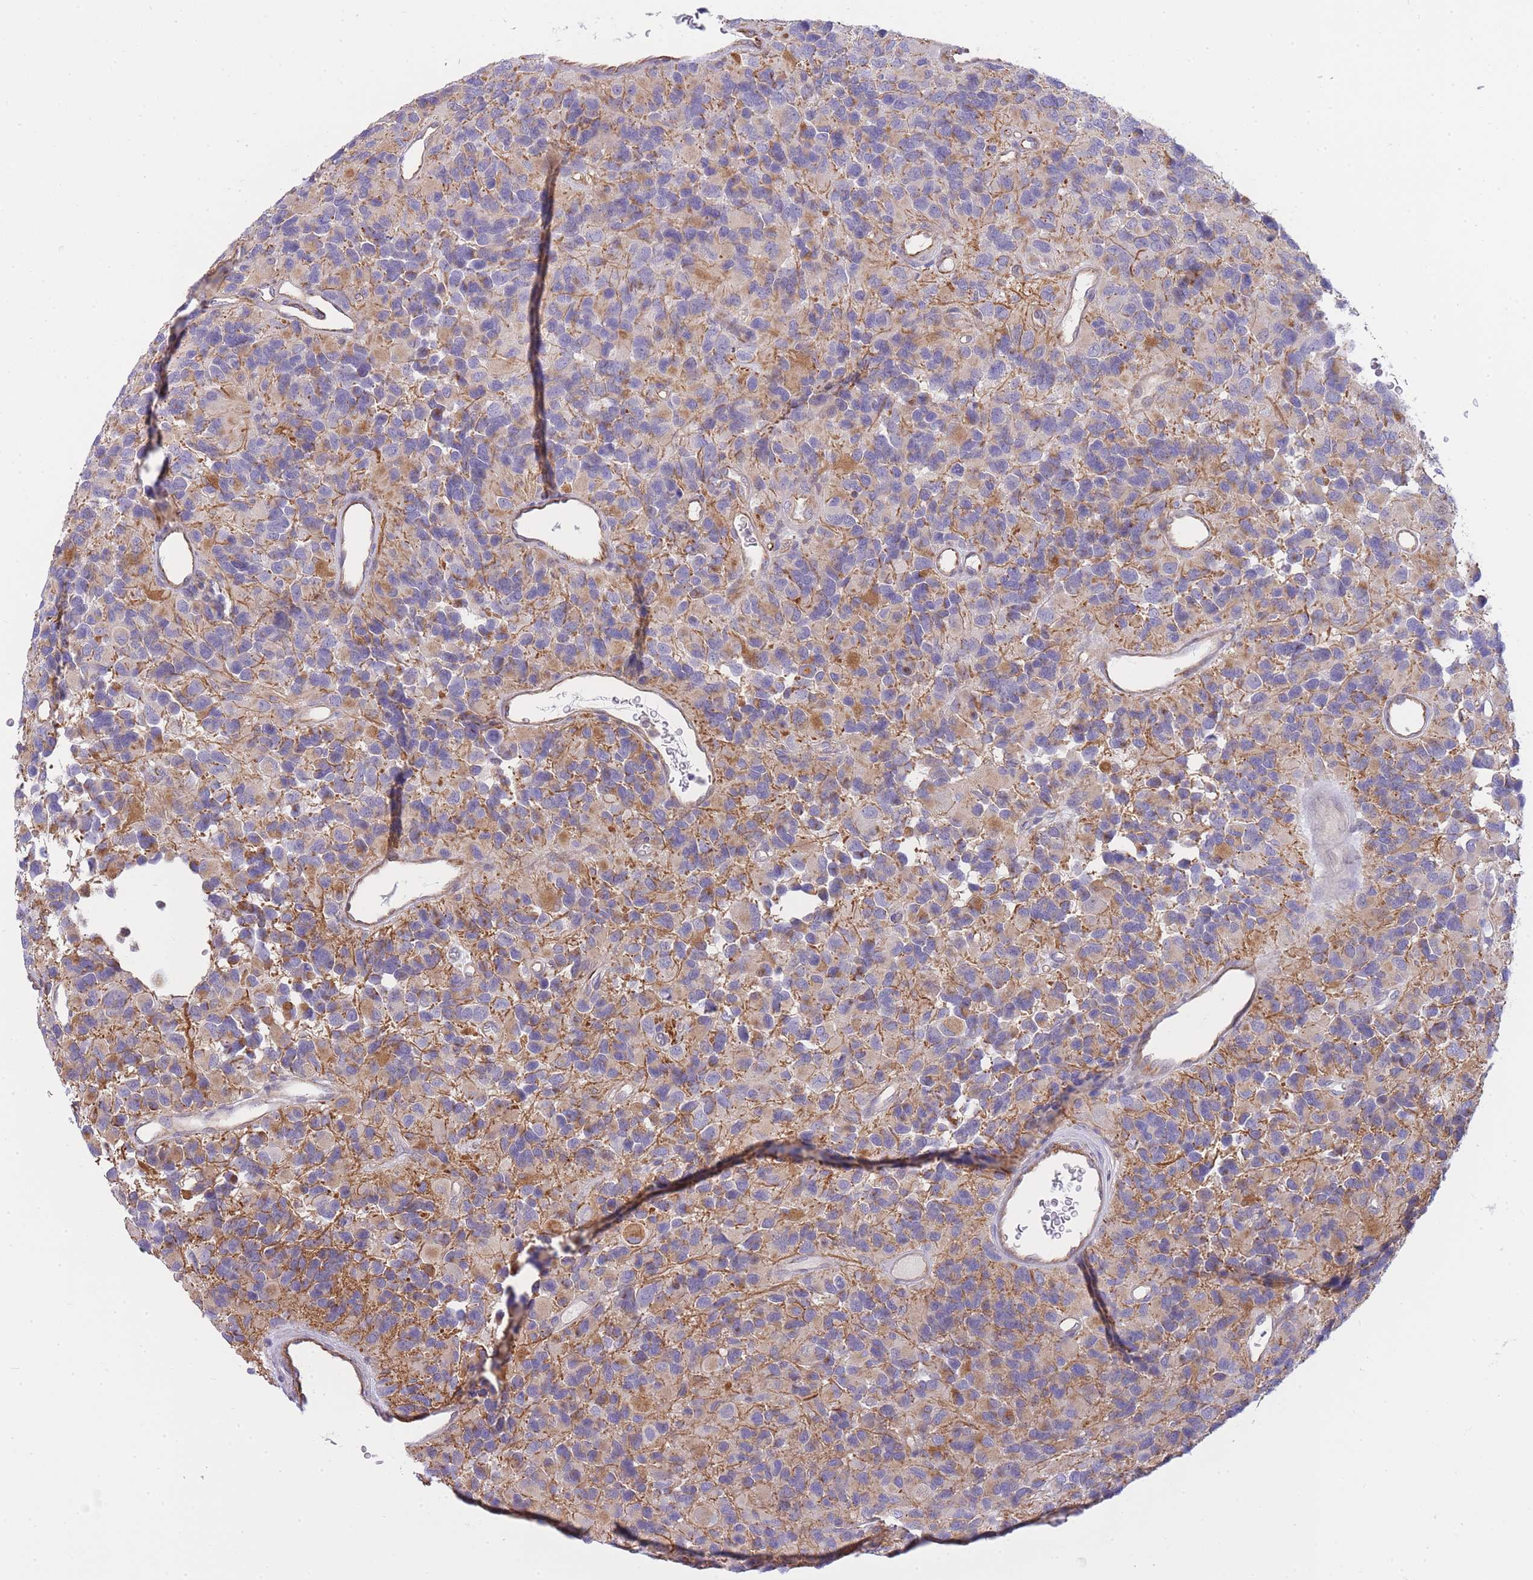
{"staining": {"intensity": "moderate", "quantity": "<25%", "location": "cytoplasmic/membranous"}, "tissue": "glioma", "cell_type": "Tumor cells", "image_type": "cancer", "snomed": [{"axis": "morphology", "description": "Glioma, malignant, High grade"}, {"axis": "topography", "description": "Brain"}], "caption": "Immunohistochemistry (IHC) image of neoplastic tissue: human malignant glioma (high-grade) stained using immunohistochemistry (IHC) displays low levels of moderate protein expression localized specifically in the cytoplasmic/membranous of tumor cells, appearing as a cytoplasmic/membranous brown color.", "gene": "ECPAS", "patient": {"sex": "male", "age": 77}}